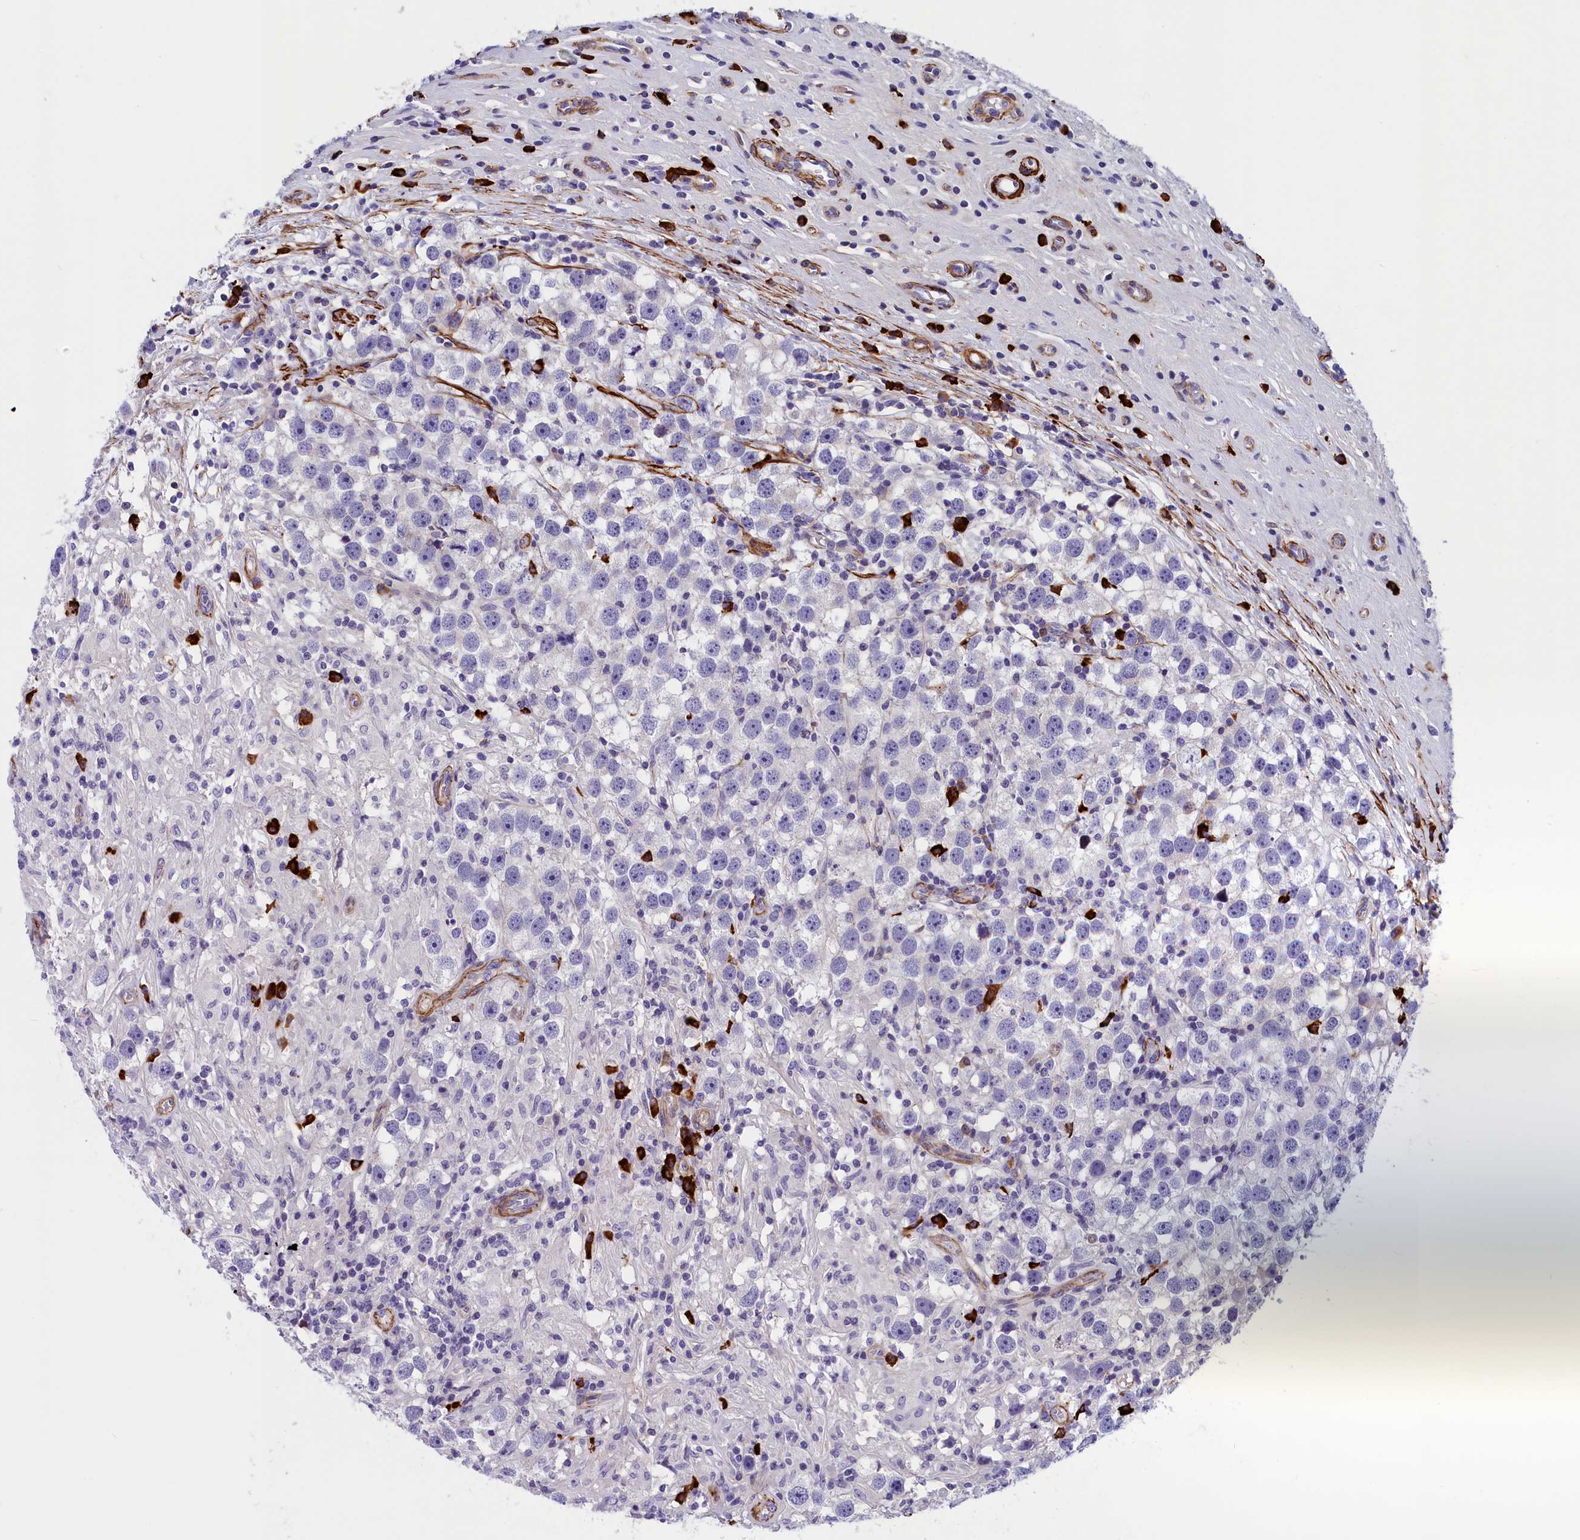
{"staining": {"intensity": "negative", "quantity": "none", "location": "none"}, "tissue": "testis cancer", "cell_type": "Tumor cells", "image_type": "cancer", "snomed": [{"axis": "morphology", "description": "Seminoma, NOS"}, {"axis": "topography", "description": "Testis"}], "caption": "This is an IHC photomicrograph of human testis seminoma. There is no expression in tumor cells.", "gene": "BCL2L13", "patient": {"sex": "male", "age": 49}}